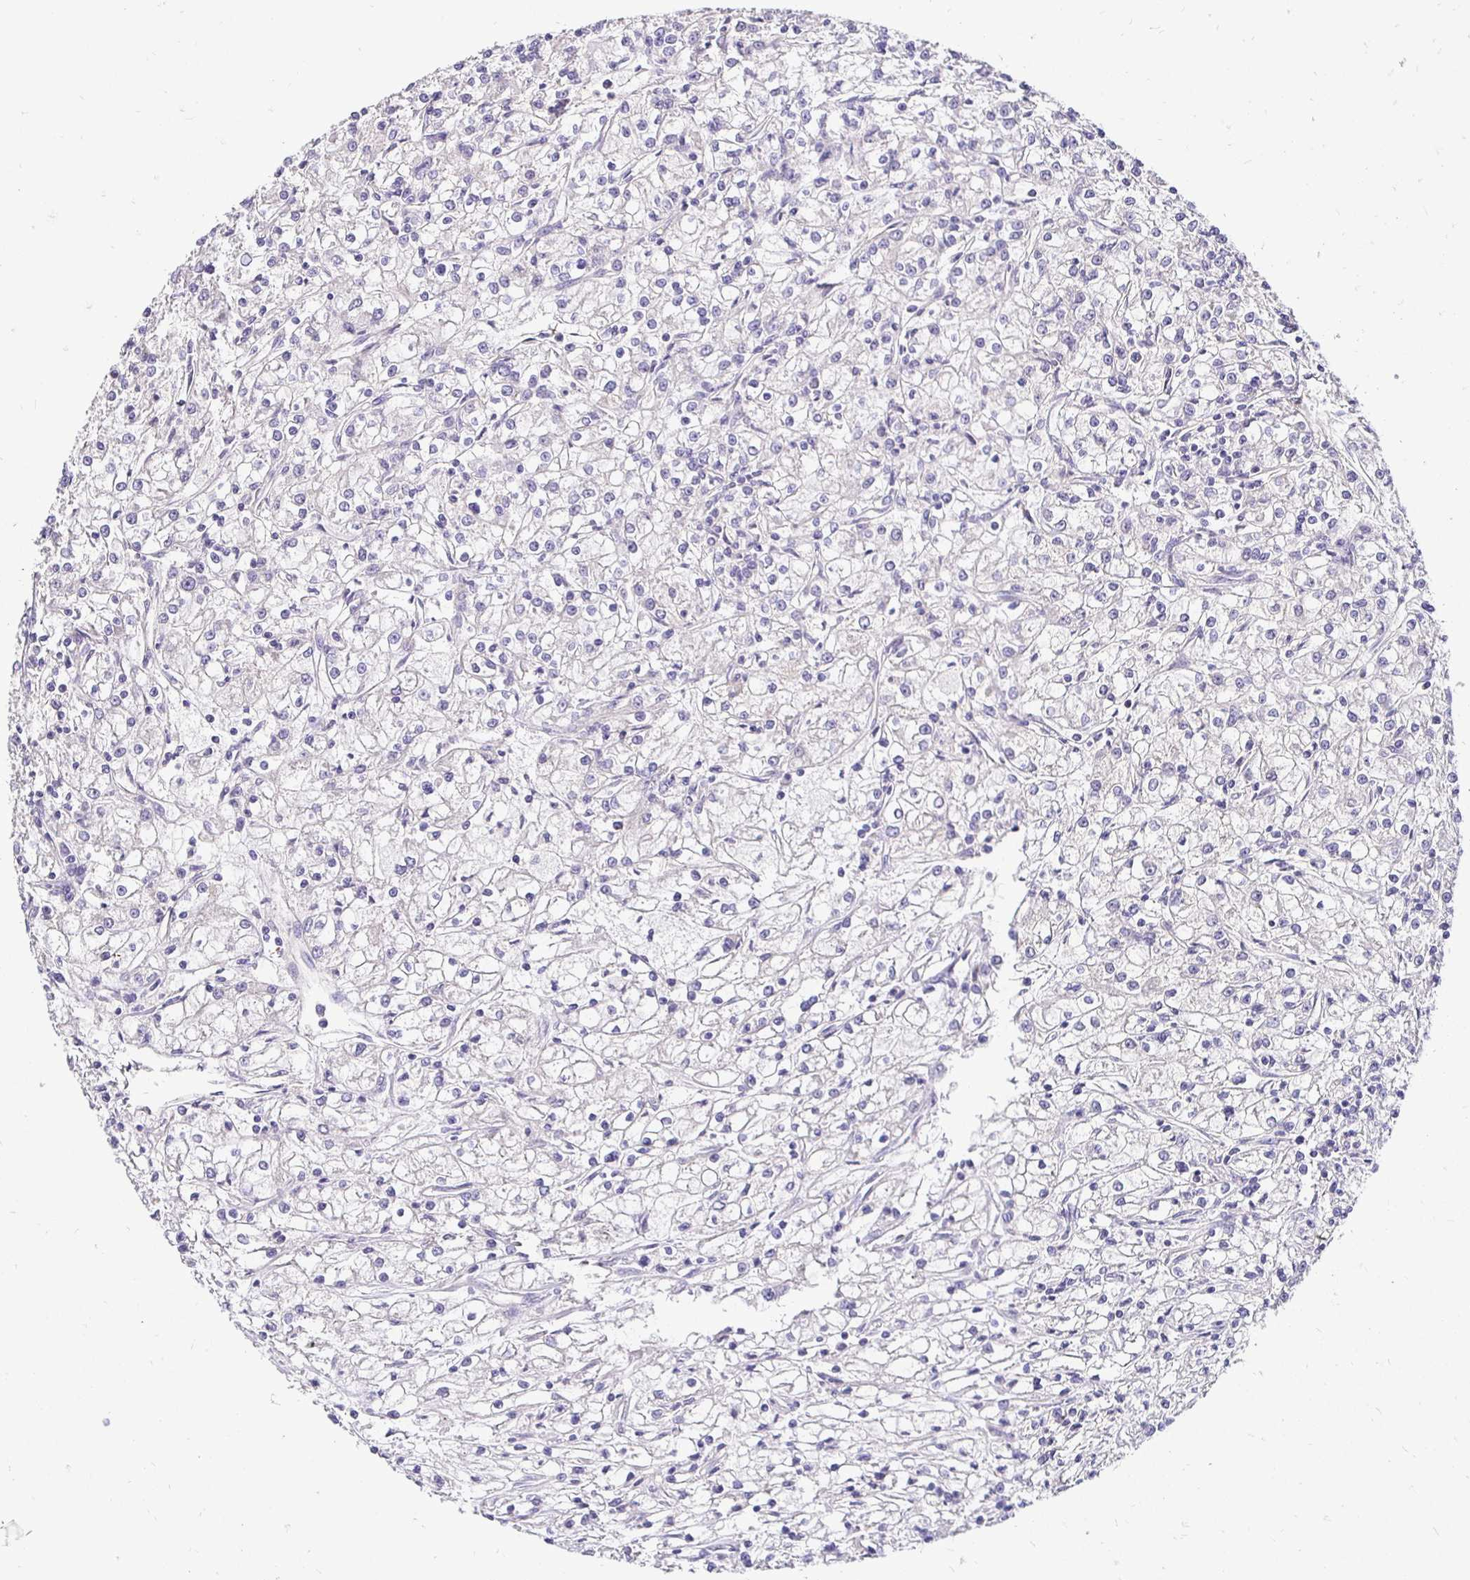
{"staining": {"intensity": "negative", "quantity": "none", "location": "none"}, "tissue": "renal cancer", "cell_type": "Tumor cells", "image_type": "cancer", "snomed": [{"axis": "morphology", "description": "Adenocarcinoma, NOS"}, {"axis": "topography", "description": "Kidney"}], "caption": "IHC of human adenocarcinoma (renal) reveals no staining in tumor cells. (DAB (3,3'-diaminobenzidine) IHC, high magnification).", "gene": "SLC9A1", "patient": {"sex": "female", "age": 59}}